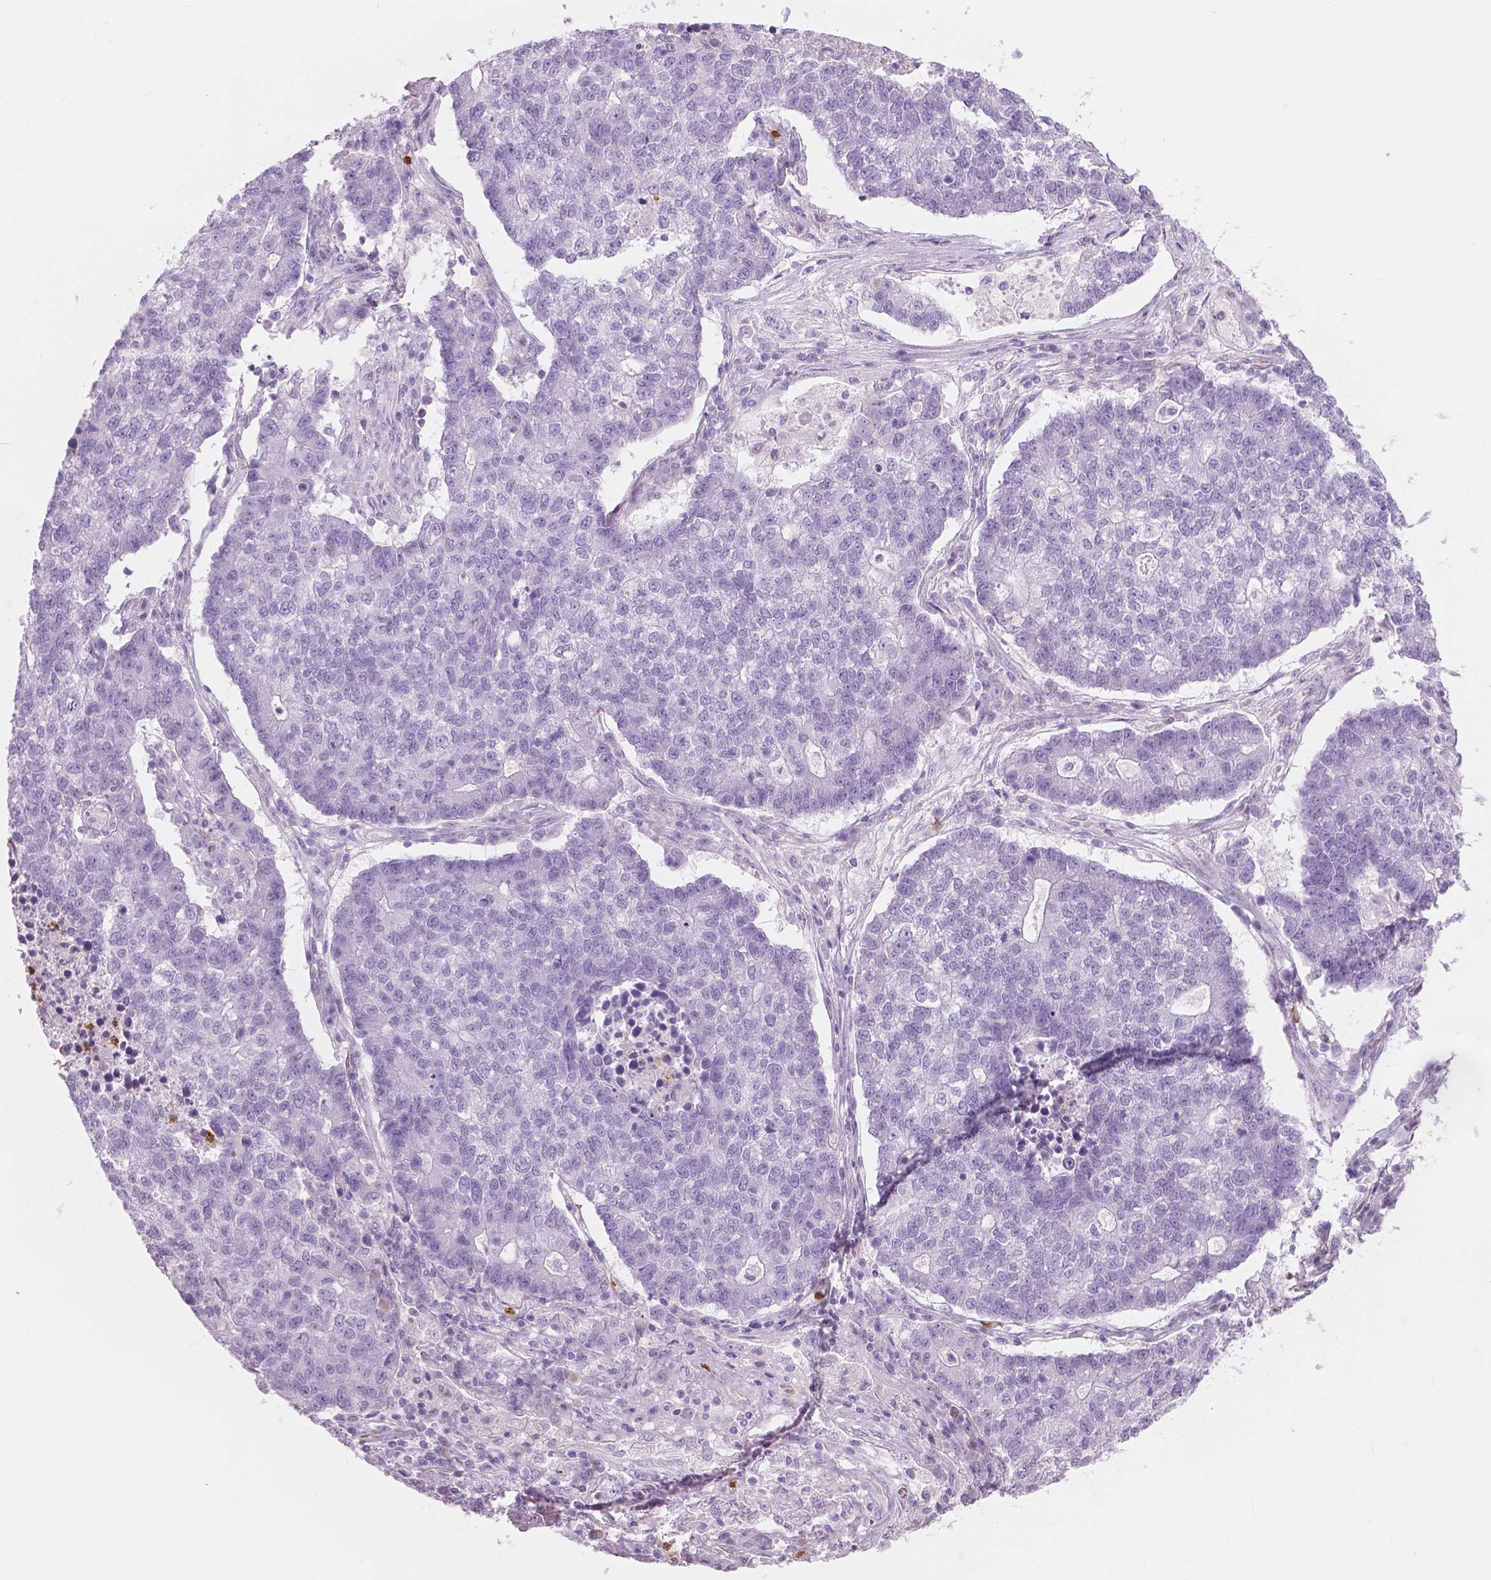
{"staining": {"intensity": "negative", "quantity": "none", "location": "none"}, "tissue": "lung cancer", "cell_type": "Tumor cells", "image_type": "cancer", "snomed": [{"axis": "morphology", "description": "Adenocarcinoma, NOS"}, {"axis": "topography", "description": "Lung"}], "caption": "Human adenocarcinoma (lung) stained for a protein using immunohistochemistry (IHC) reveals no expression in tumor cells.", "gene": "CXCR2", "patient": {"sex": "male", "age": 57}}